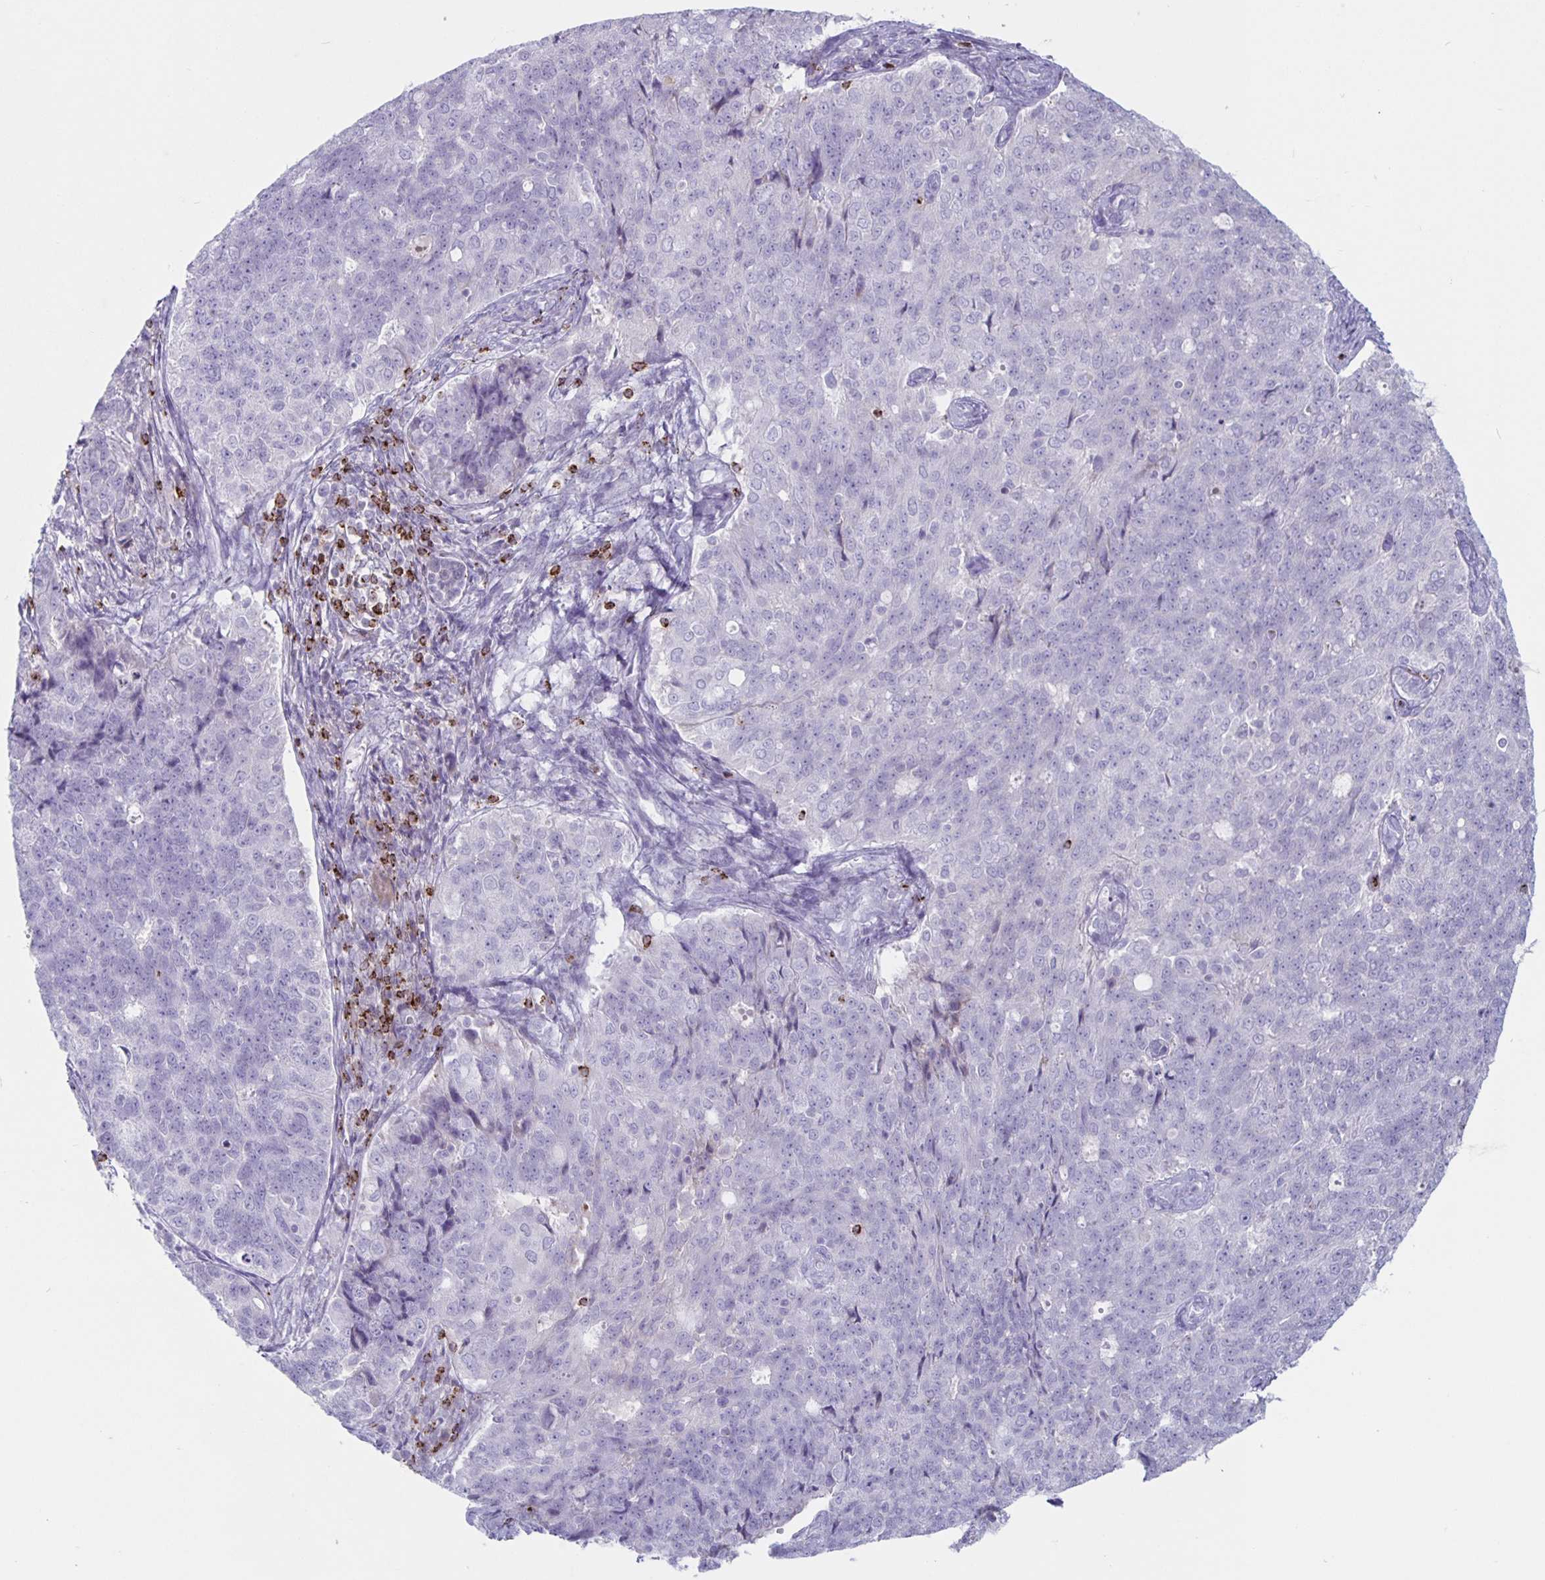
{"staining": {"intensity": "negative", "quantity": "none", "location": "none"}, "tissue": "endometrial cancer", "cell_type": "Tumor cells", "image_type": "cancer", "snomed": [{"axis": "morphology", "description": "Adenocarcinoma, NOS"}, {"axis": "topography", "description": "Endometrium"}], "caption": "IHC photomicrograph of endometrial cancer (adenocarcinoma) stained for a protein (brown), which demonstrates no expression in tumor cells. (Brightfield microscopy of DAB IHC at high magnification).", "gene": "GZMK", "patient": {"sex": "female", "age": 43}}